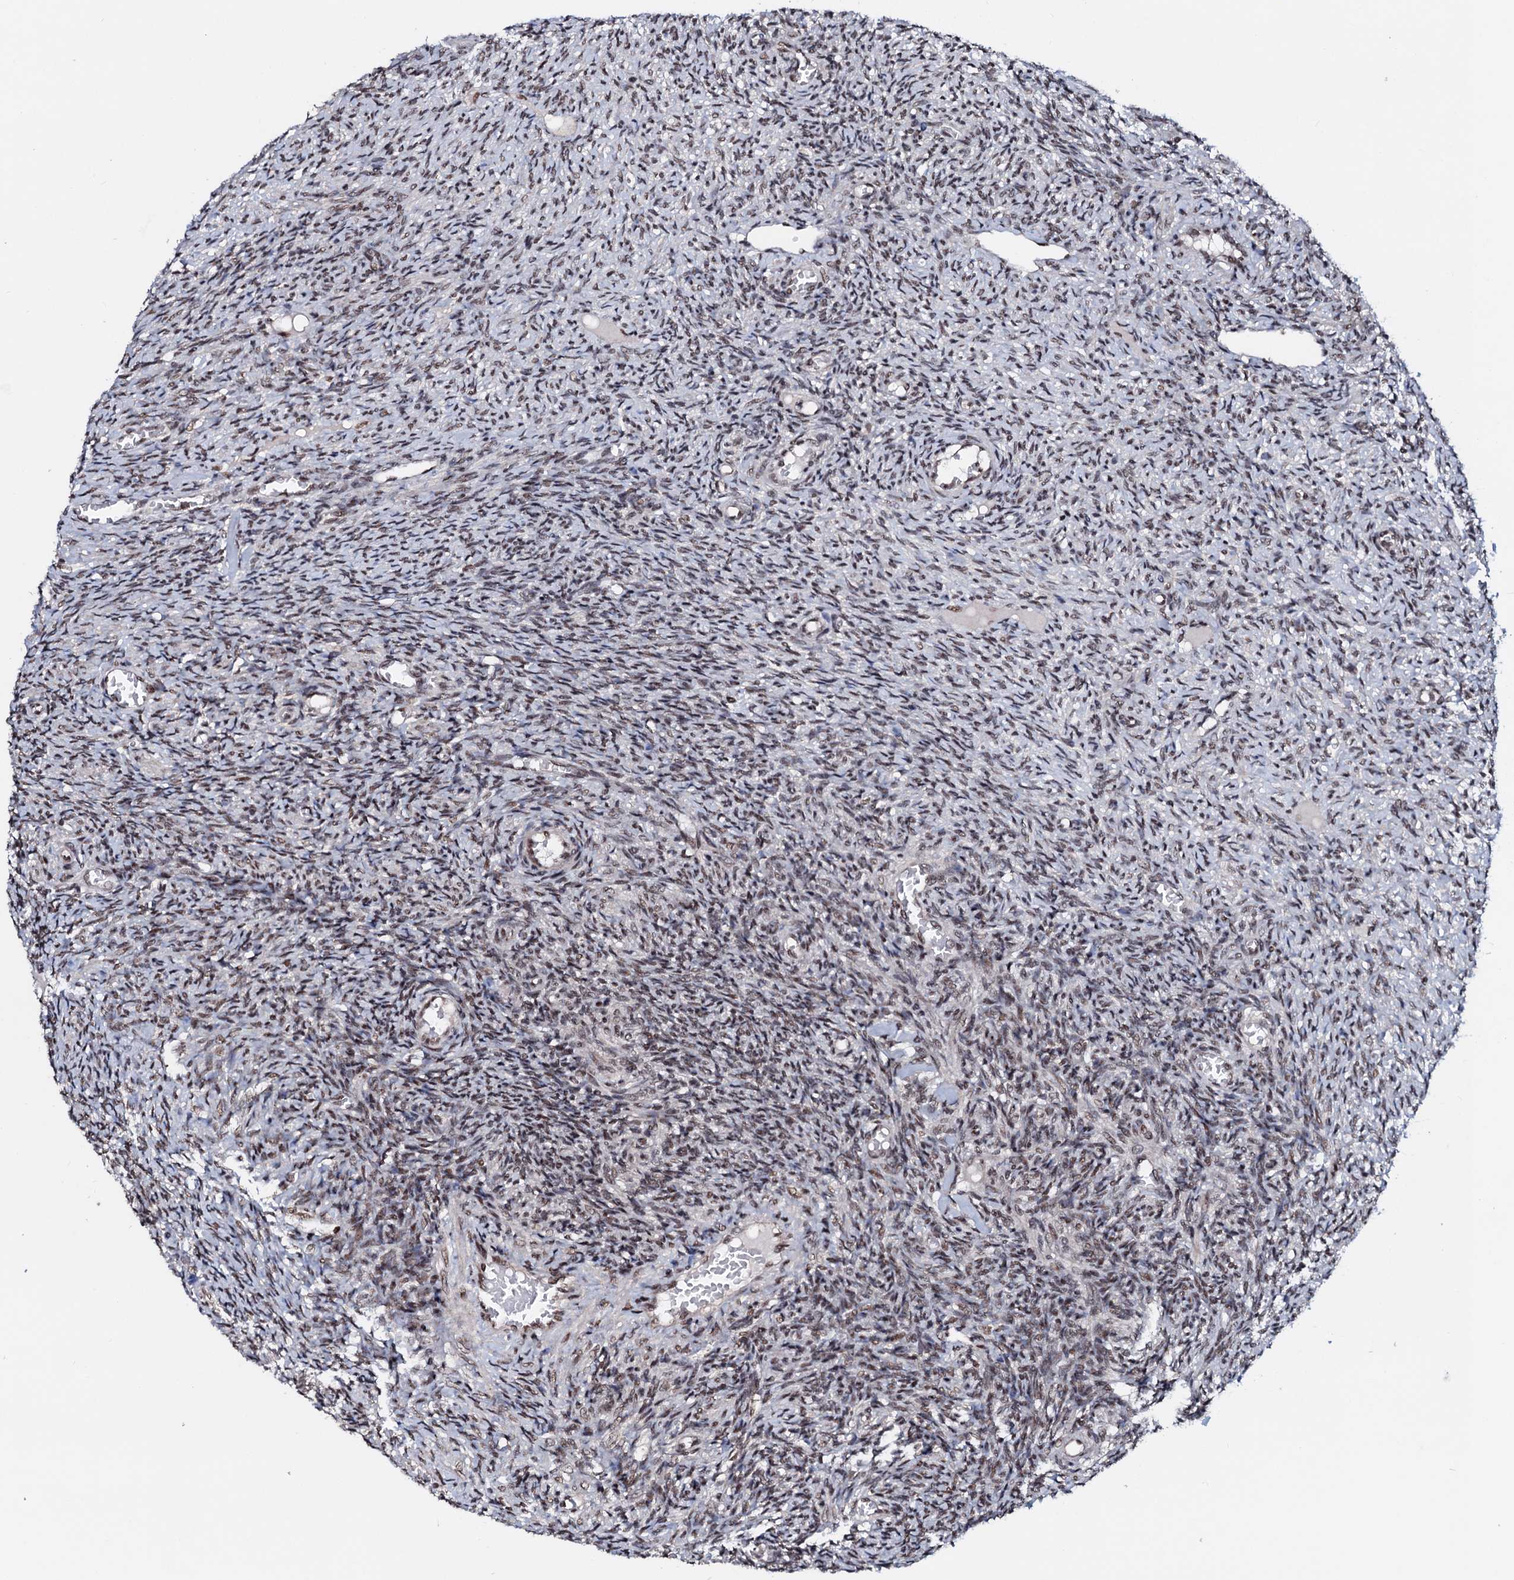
{"staining": {"intensity": "moderate", "quantity": "<25%", "location": "nuclear"}, "tissue": "ovary", "cell_type": "Ovarian stroma cells", "image_type": "normal", "snomed": [{"axis": "morphology", "description": "Normal tissue, NOS"}, {"axis": "topography", "description": "Ovary"}], "caption": "Human ovary stained with a brown dye exhibits moderate nuclear positive expression in approximately <25% of ovarian stroma cells.", "gene": "PRPF18", "patient": {"sex": "female", "age": 27}}